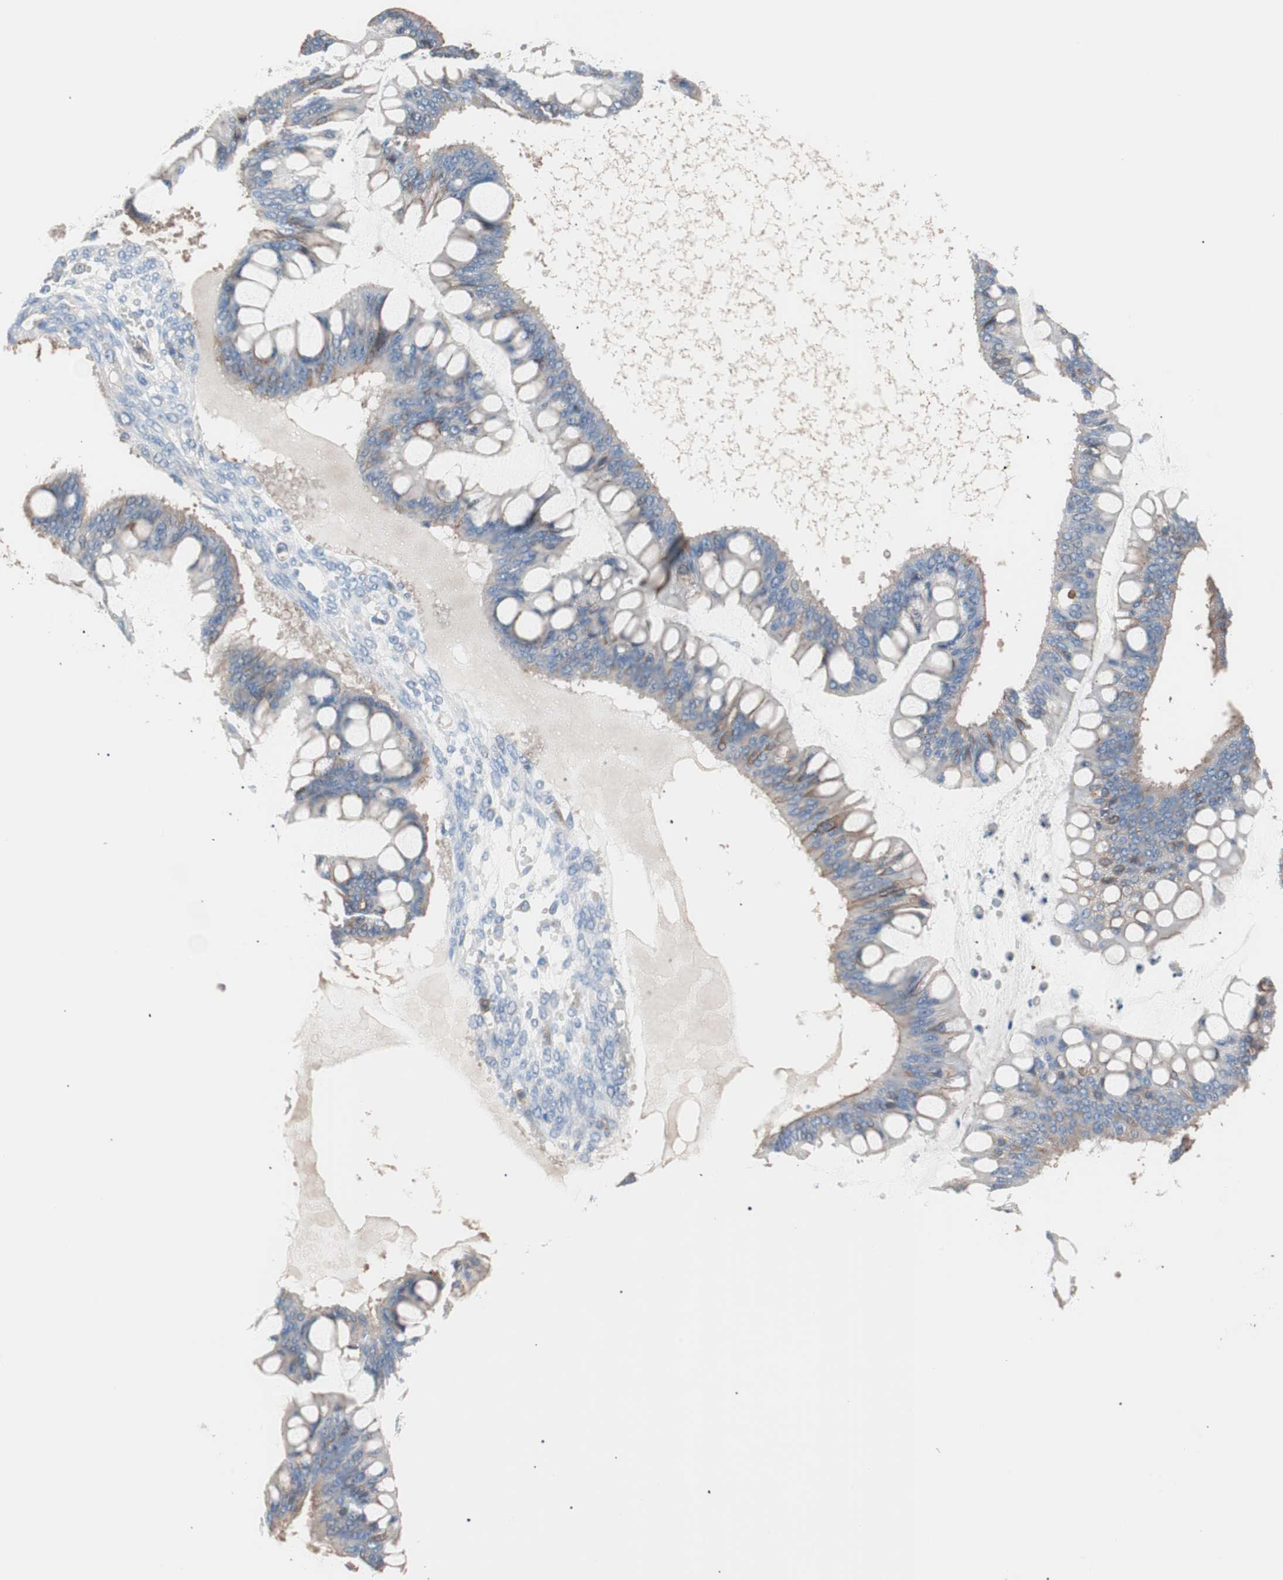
{"staining": {"intensity": "weak", "quantity": "<25%", "location": "cytoplasmic/membranous"}, "tissue": "ovarian cancer", "cell_type": "Tumor cells", "image_type": "cancer", "snomed": [{"axis": "morphology", "description": "Cystadenocarcinoma, mucinous, NOS"}, {"axis": "topography", "description": "Ovary"}], "caption": "High power microscopy histopathology image of an immunohistochemistry histopathology image of ovarian cancer, revealing no significant expression in tumor cells.", "gene": "GPR160", "patient": {"sex": "female", "age": 73}}